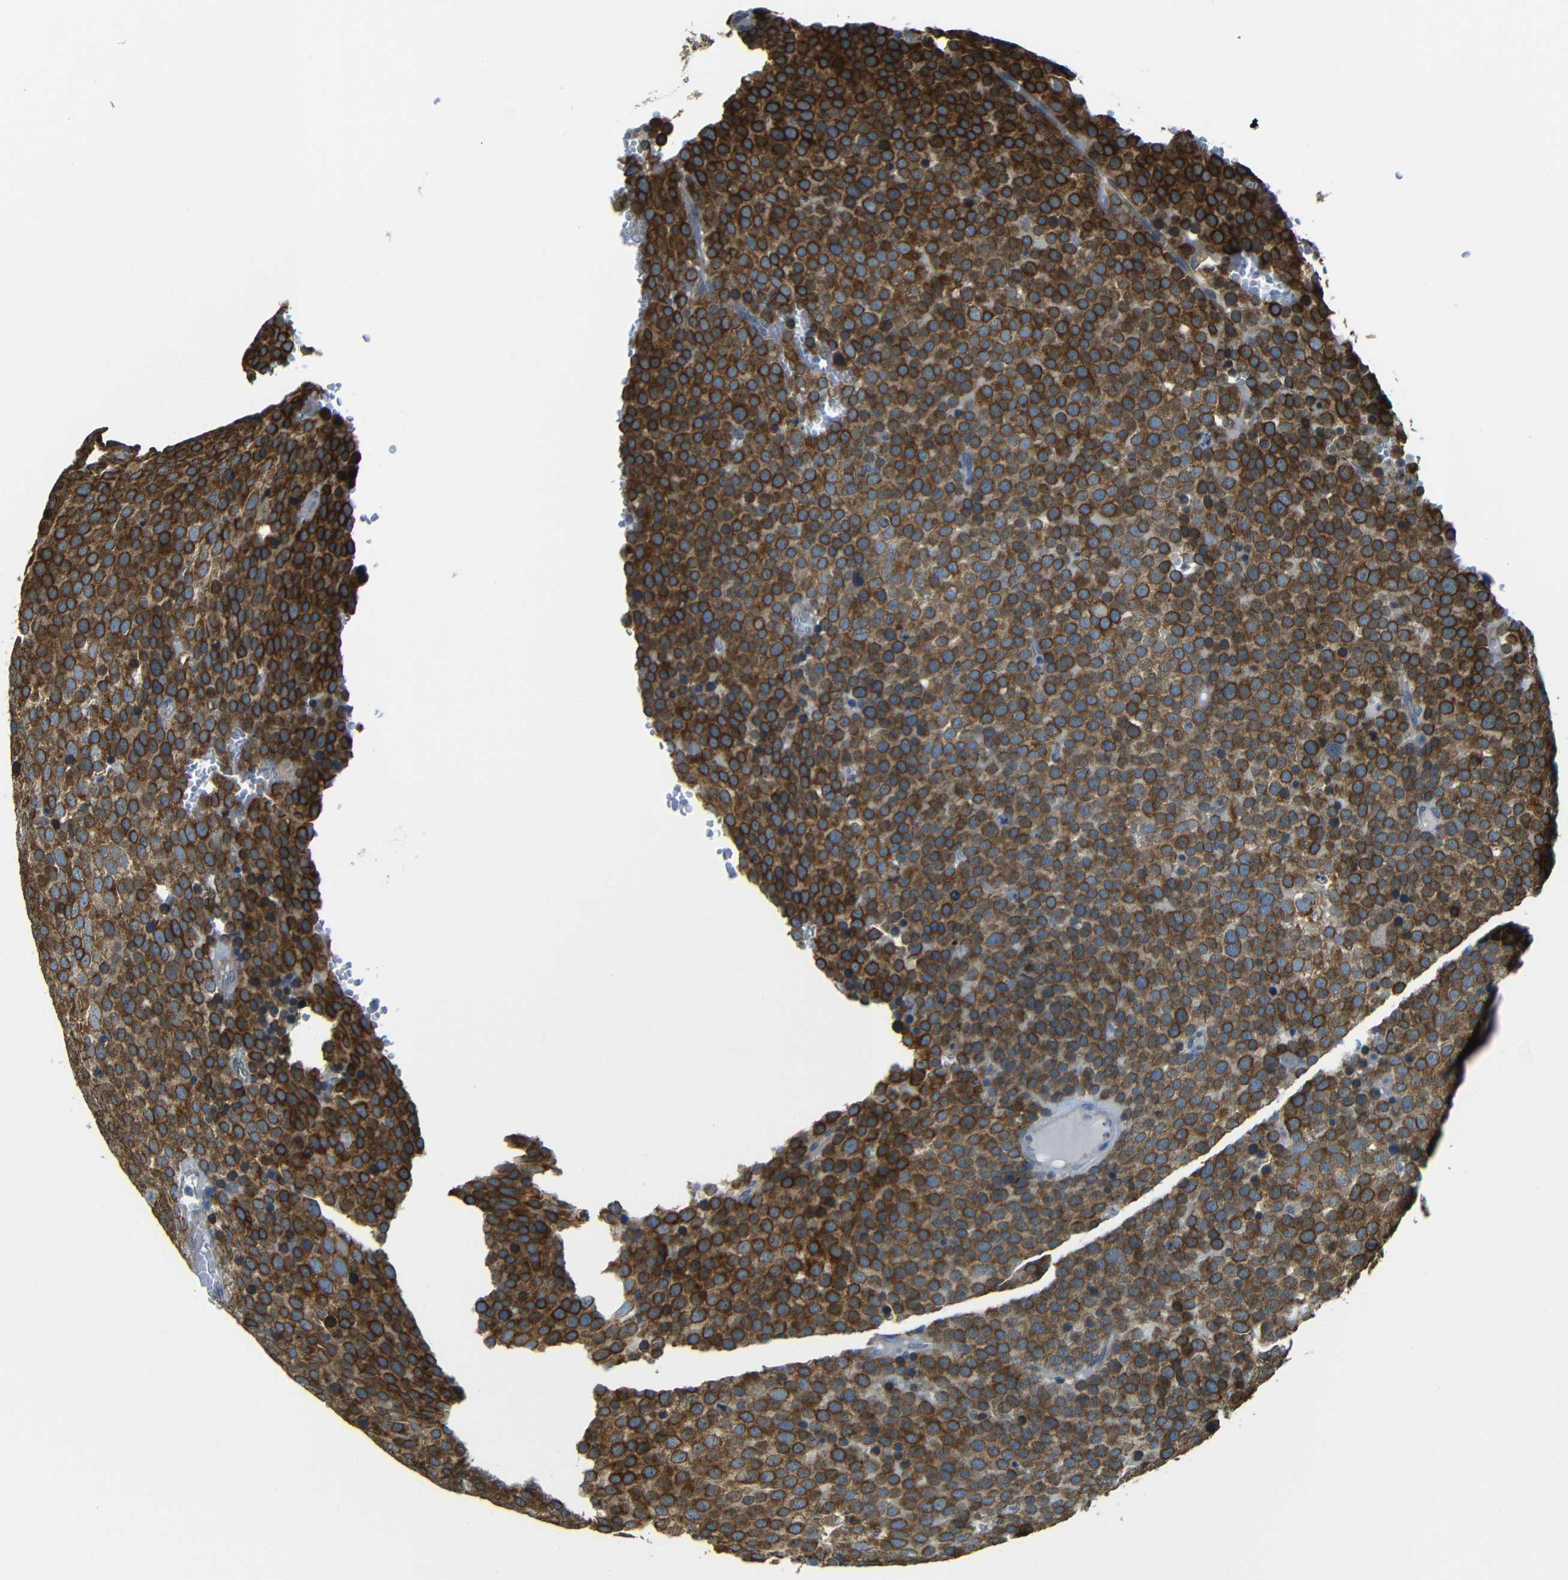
{"staining": {"intensity": "strong", "quantity": ">75%", "location": "cytoplasmic/membranous"}, "tissue": "testis cancer", "cell_type": "Tumor cells", "image_type": "cancer", "snomed": [{"axis": "morphology", "description": "Seminoma, NOS"}, {"axis": "topography", "description": "Testis"}], "caption": "Immunohistochemical staining of testis seminoma displays high levels of strong cytoplasmic/membranous positivity in about >75% of tumor cells.", "gene": "VAPB", "patient": {"sex": "male", "age": 71}}